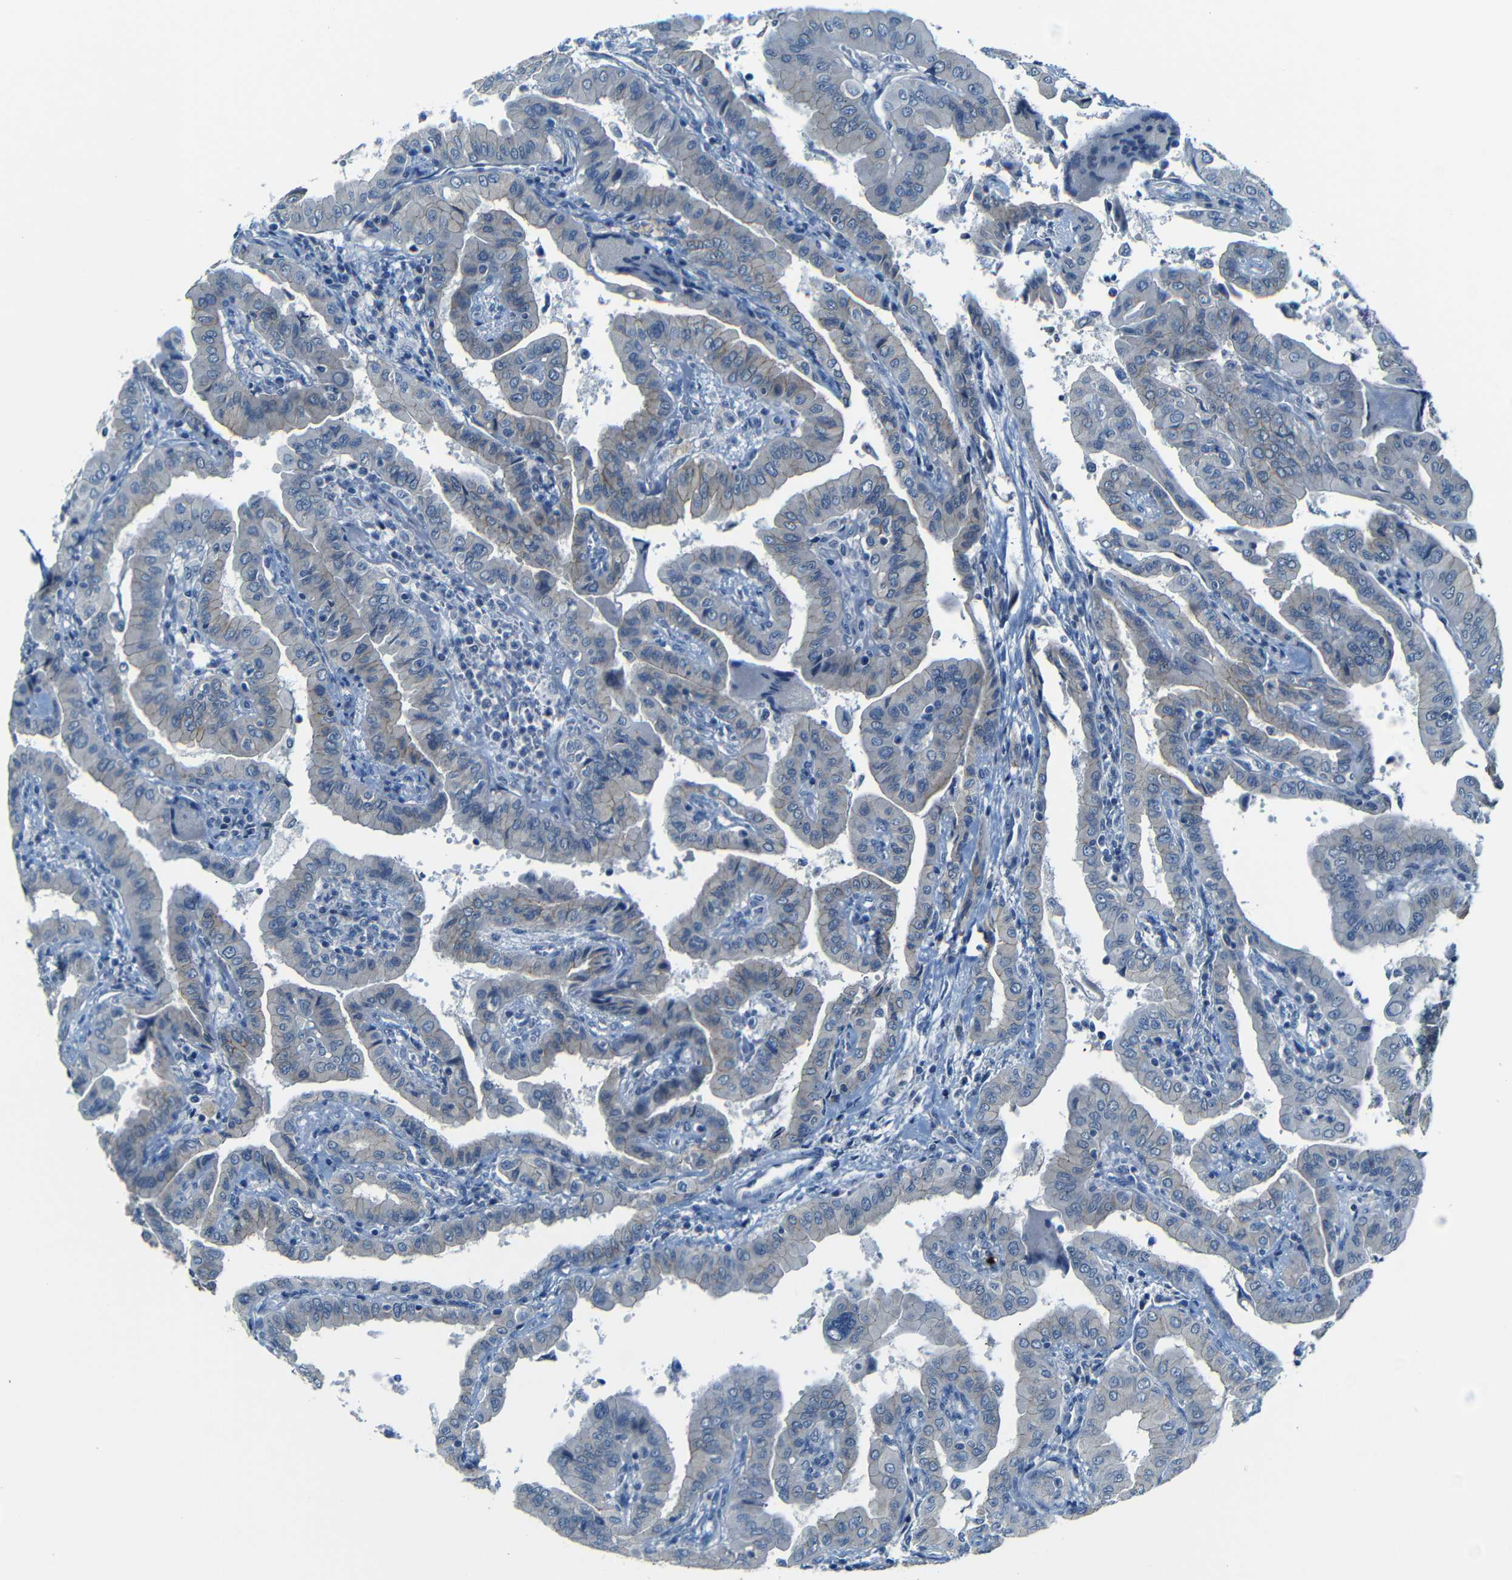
{"staining": {"intensity": "weak", "quantity": "25%-75%", "location": "cytoplasmic/membranous"}, "tissue": "thyroid cancer", "cell_type": "Tumor cells", "image_type": "cancer", "snomed": [{"axis": "morphology", "description": "Papillary adenocarcinoma, NOS"}, {"axis": "topography", "description": "Thyroid gland"}], "caption": "A low amount of weak cytoplasmic/membranous expression is identified in about 25%-75% of tumor cells in thyroid papillary adenocarcinoma tissue.", "gene": "ANK3", "patient": {"sex": "male", "age": 33}}